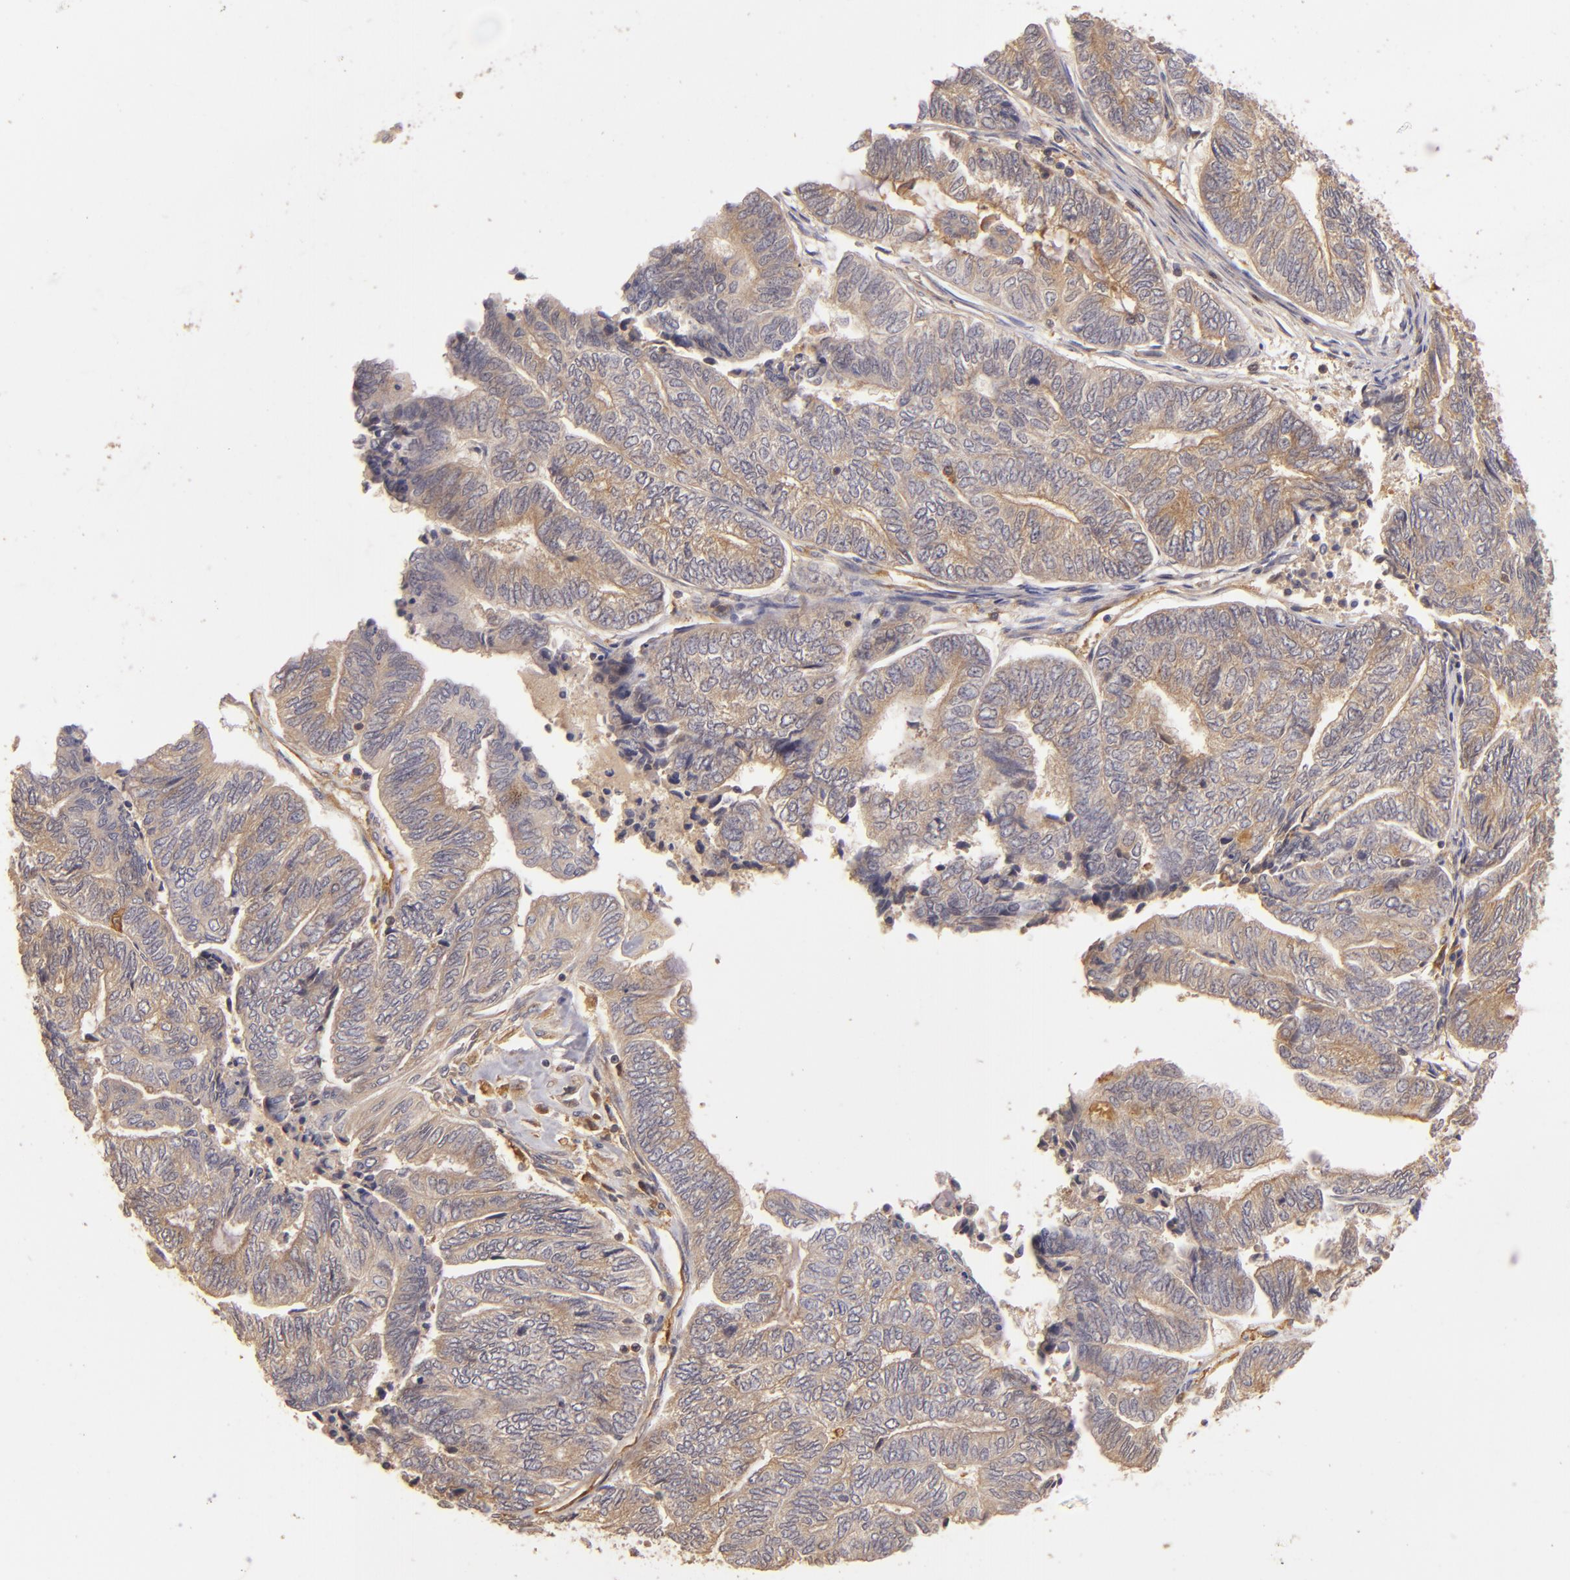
{"staining": {"intensity": "strong", "quantity": ">75%", "location": "cytoplasmic/membranous"}, "tissue": "endometrial cancer", "cell_type": "Tumor cells", "image_type": "cancer", "snomed": [{"axis": "morphology", "description": "Adenocarcinoma, NOS"}, {"axis": "topography", "description": "Uterus"}, {"axis": "topography", "description": "Endometrium"}], "caption": "An image showing strong cytoplasmic/membranous expression in about >75% of tumor cells in adenocarcinoma (endometrial), as visualized by brown immunohistochemical staining.", "gene": "PRKCD", "patient": {"sex": "female", "age": 70}}